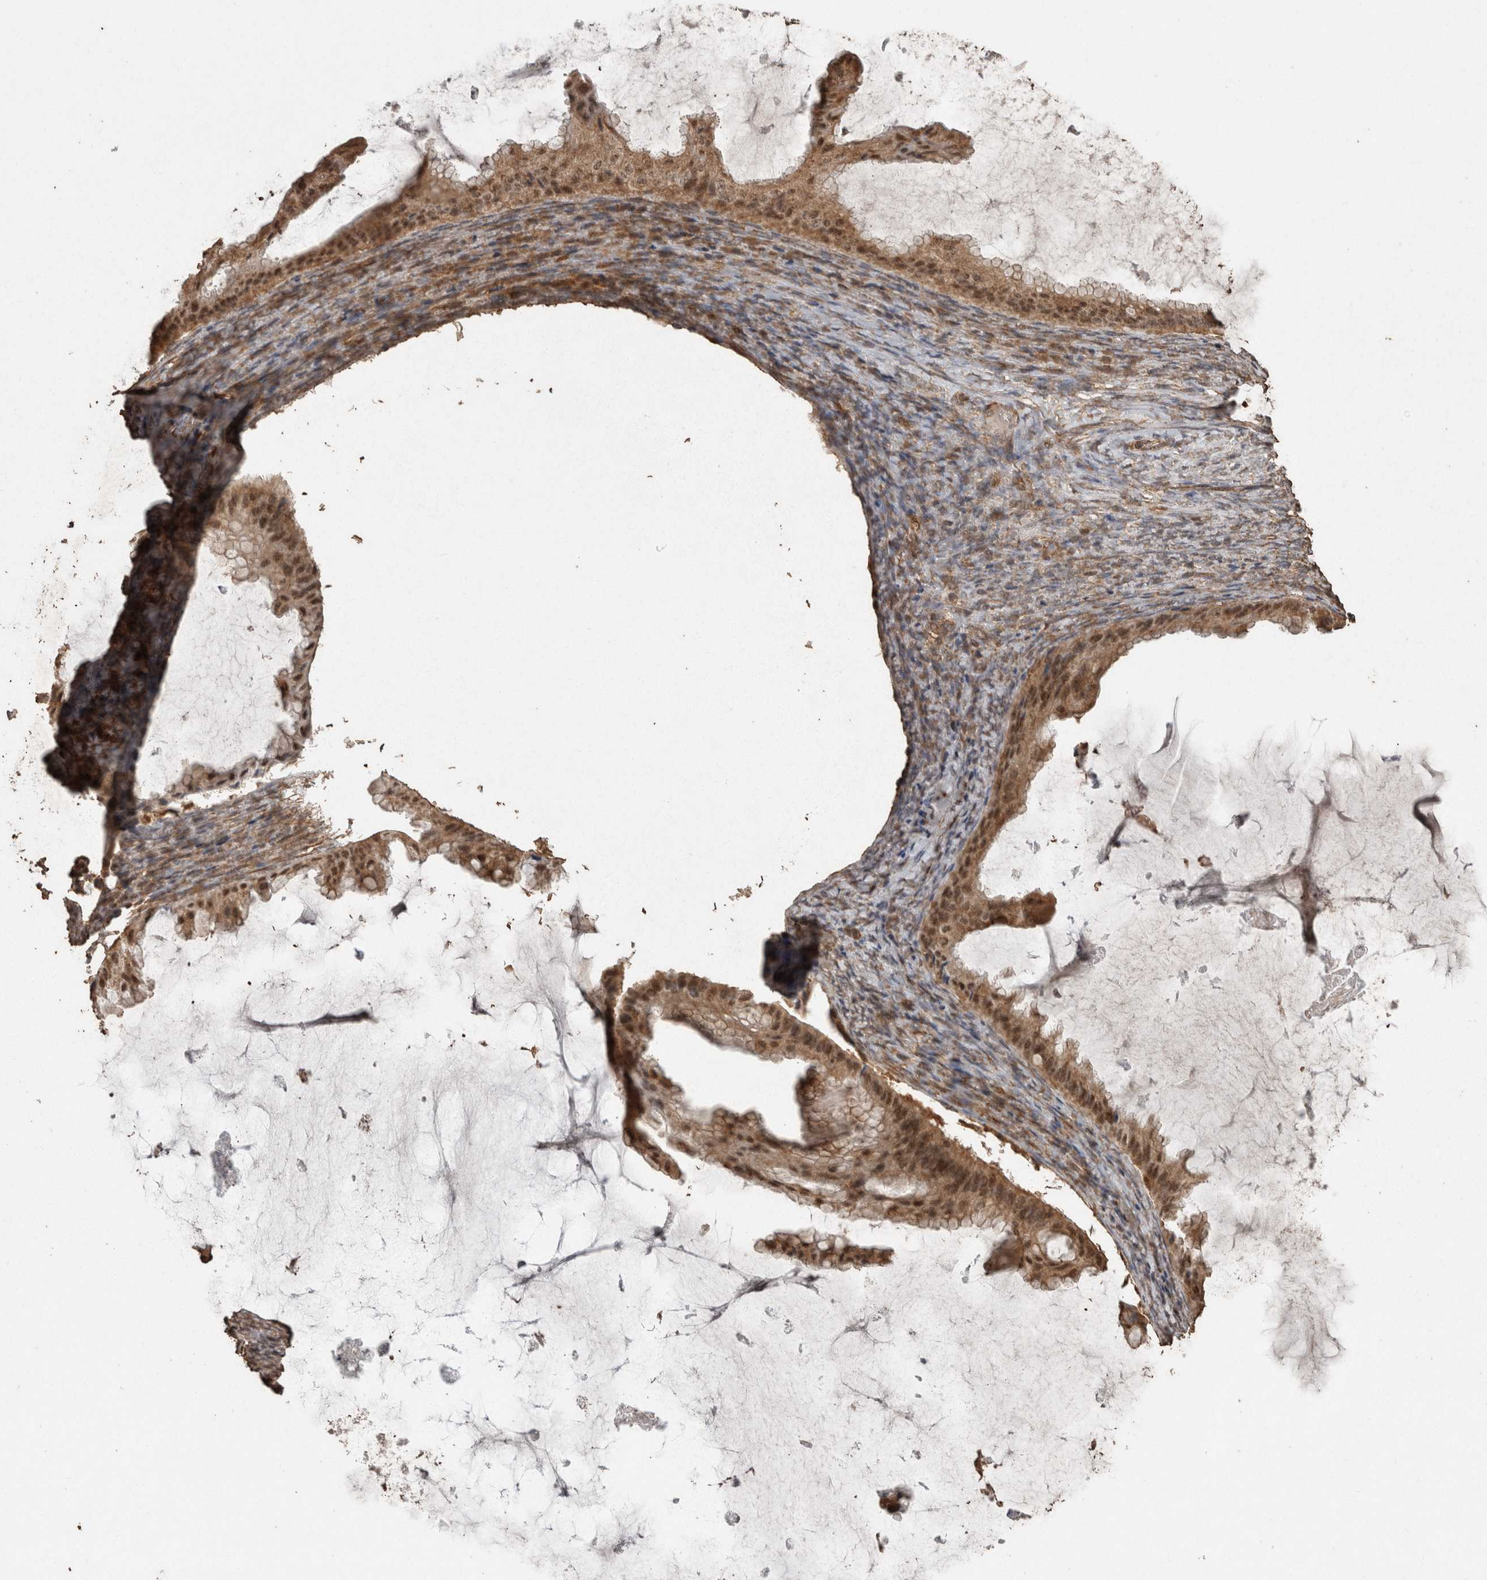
{"staining": {"intensity": "moderate", "quantity": ">75%", "location": "cytoplasmic/membranous,nuclear"}, "tissue": "ovarian cancer", "cell_type": "Tumor cells", "image_type": "cancer", "snomed": [{"axis": "morphology", "description": "Cystadenocarcinoma, mucinous, NOS"}, {"axis": "topography", "description": "Ovary"}], "caption": "Immunohistochemistry micrograph of neoplastic tissue: ovarian mucinous cystadenocarcinoma stained using immunohistochemistry (IHC) exhibits medium levels of moderate protein expression localized specifically in the cytoplasmic/membranous and nuclear of tumor cells, appearing as a cytoplasmic/membranous and nuclear brown color.", "gene": "PINK1", "patient": {"sex": "female", "age": 61}}